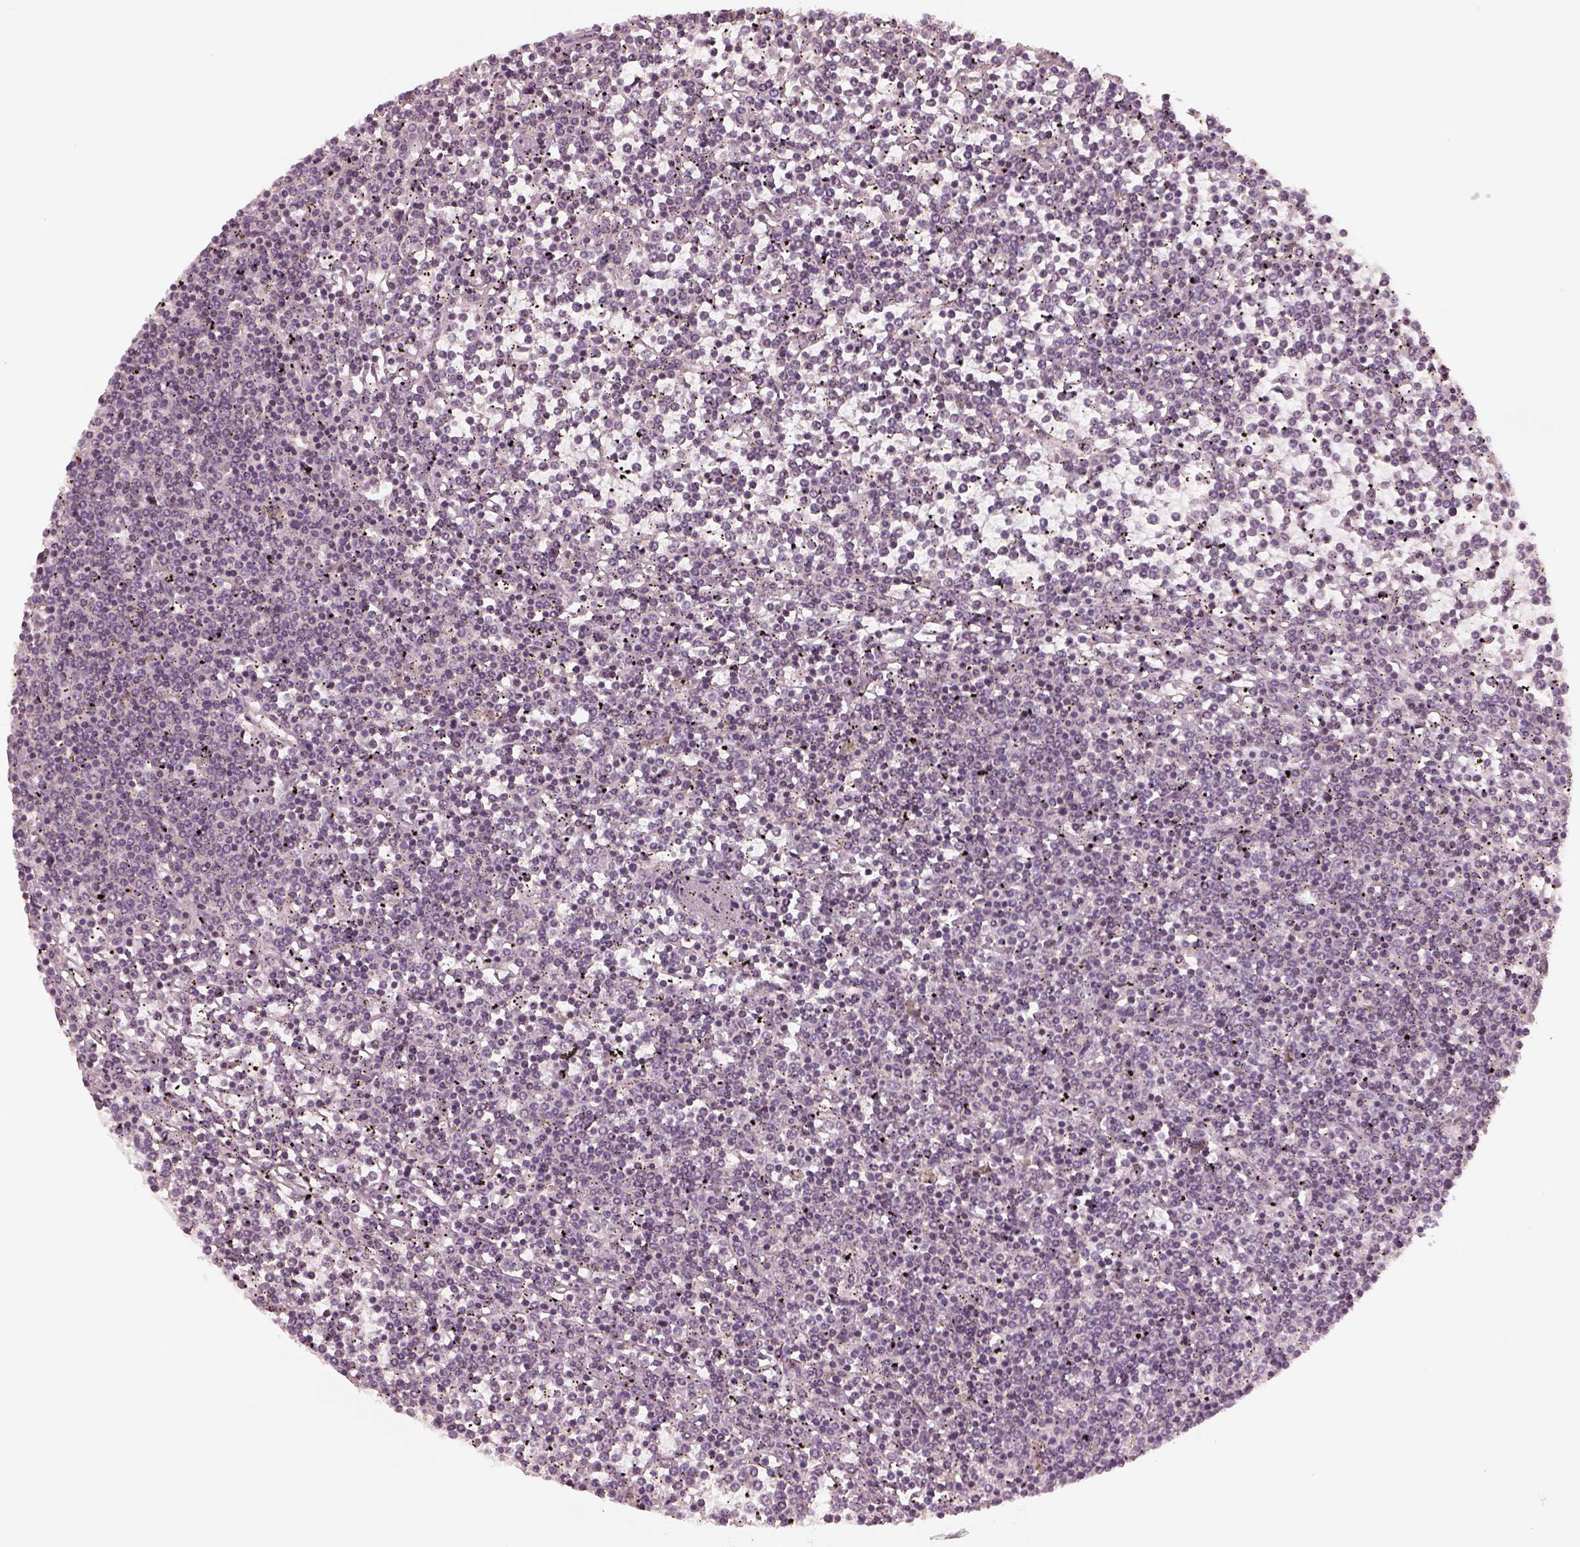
{"staining": {"intensity": "negative", "quantity": "none", "location": "none"}, "tissue": "lymphoma", "cell_type": "Tumor cells", "image_type": "cancer", "snomed": [{"axis": "morphology", "description": "Malignant lymphoma, non-Hodgkin's type, Low grade"}, {"axis": "topography", "description": "Spleen"}], "caption": "High power microscopy histopathology image of an immunohistochemistry histopathology image of low-grade malignant lymphoma, non-Hodgkin's type, revealing no significant staining in tumor cells.", "gene": "SDCBP2", "patient": {"sex": "female", "age": 19}}